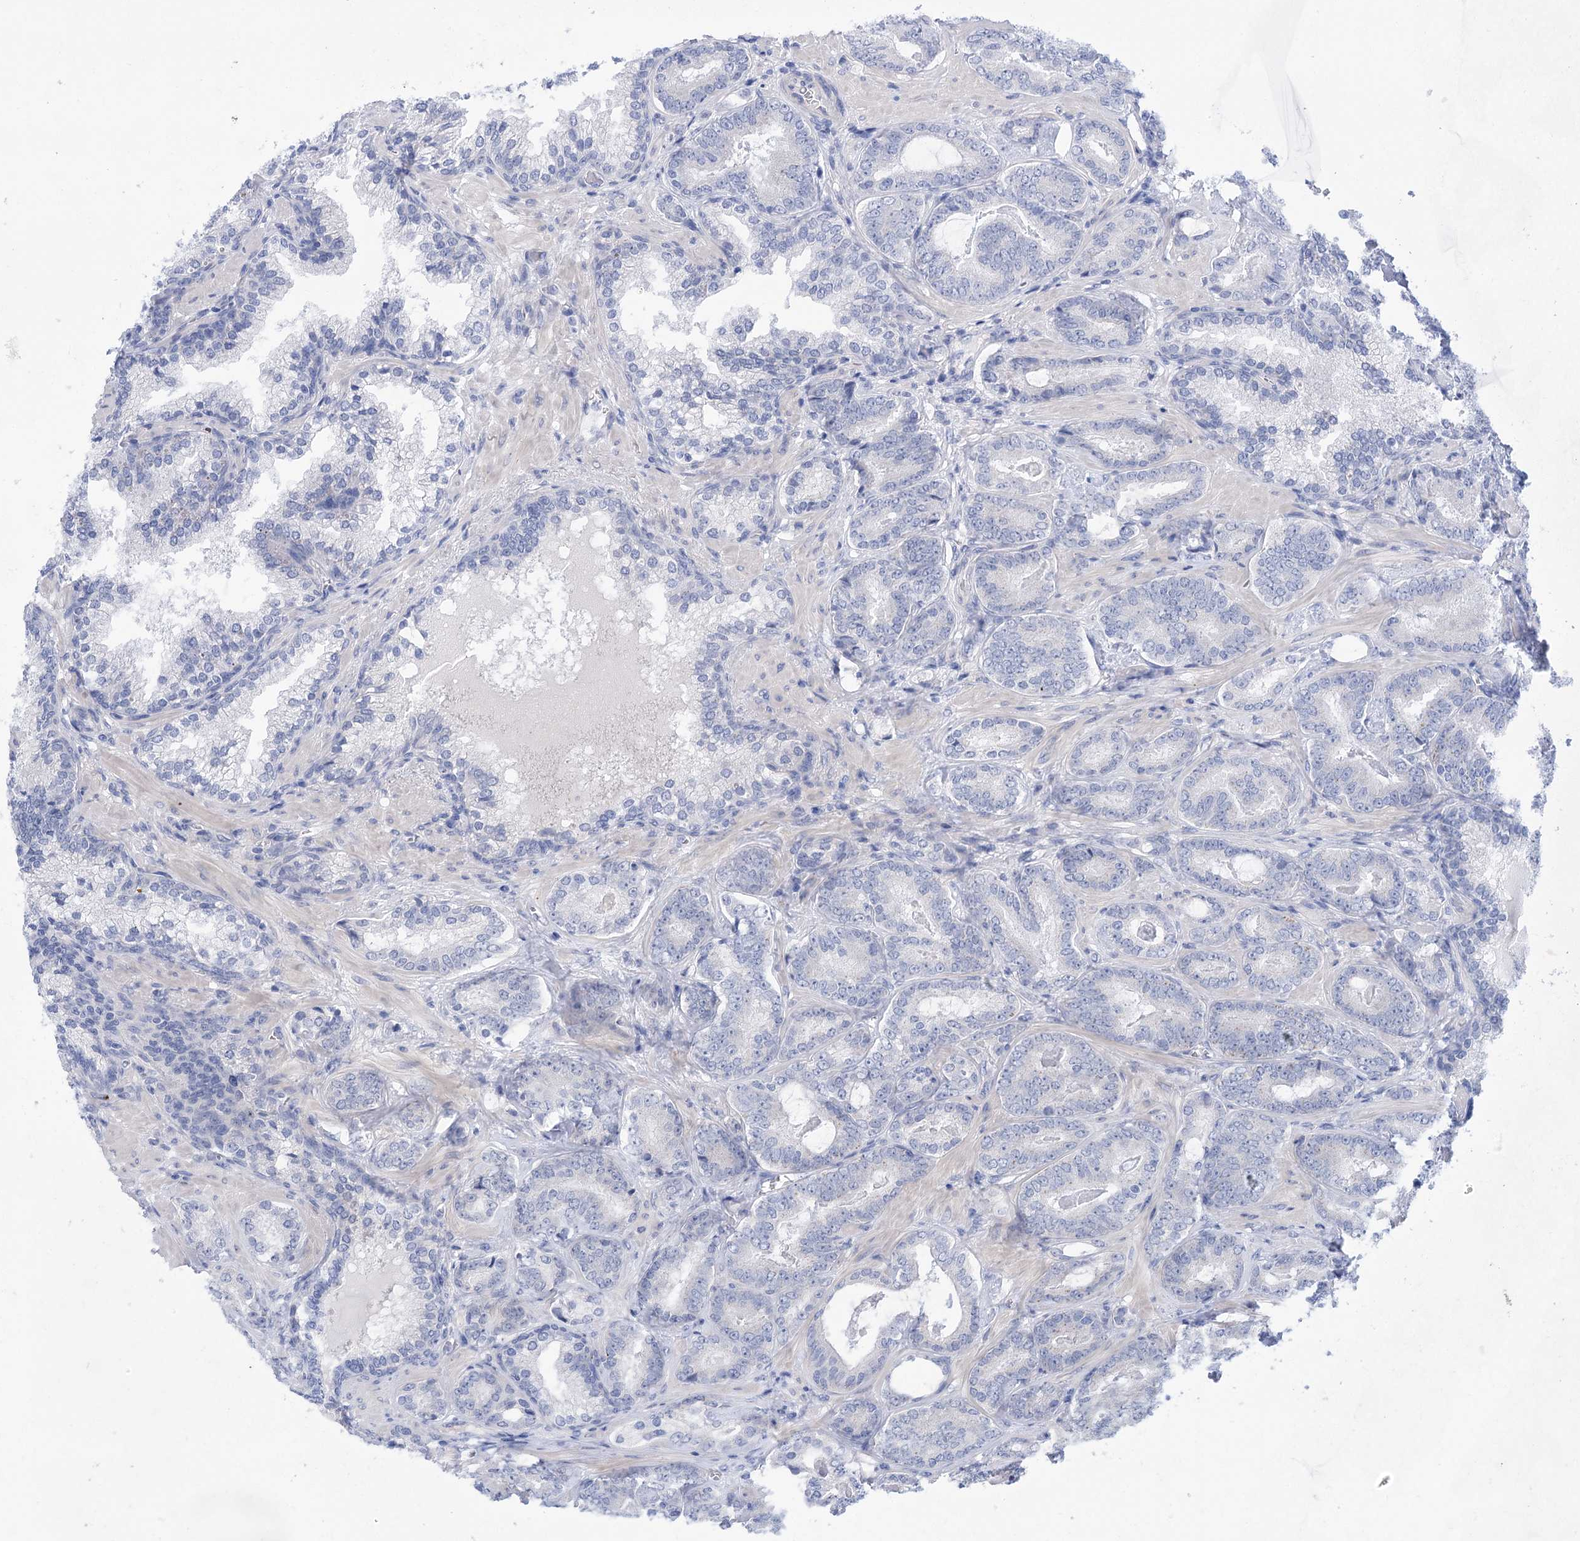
{"staining": {"intensity": "negative", "quantity": "none", "location": "none"}, "tissue": "prostate cancer", "cell_type": "Tumor cells", "image_type": "cancer", "snomed": [{"axis": "morphology", "description": "Adenocarcinoma, Low grade"}, {"axis": "topography", "description": "Prostate"}], "caption": "An image of human prostate cancer (low-grade adenocarcinoma) is negative for staining in tumor cells.", "gene": "LALBA", "patient": {"sex": "male", "age": 60}}